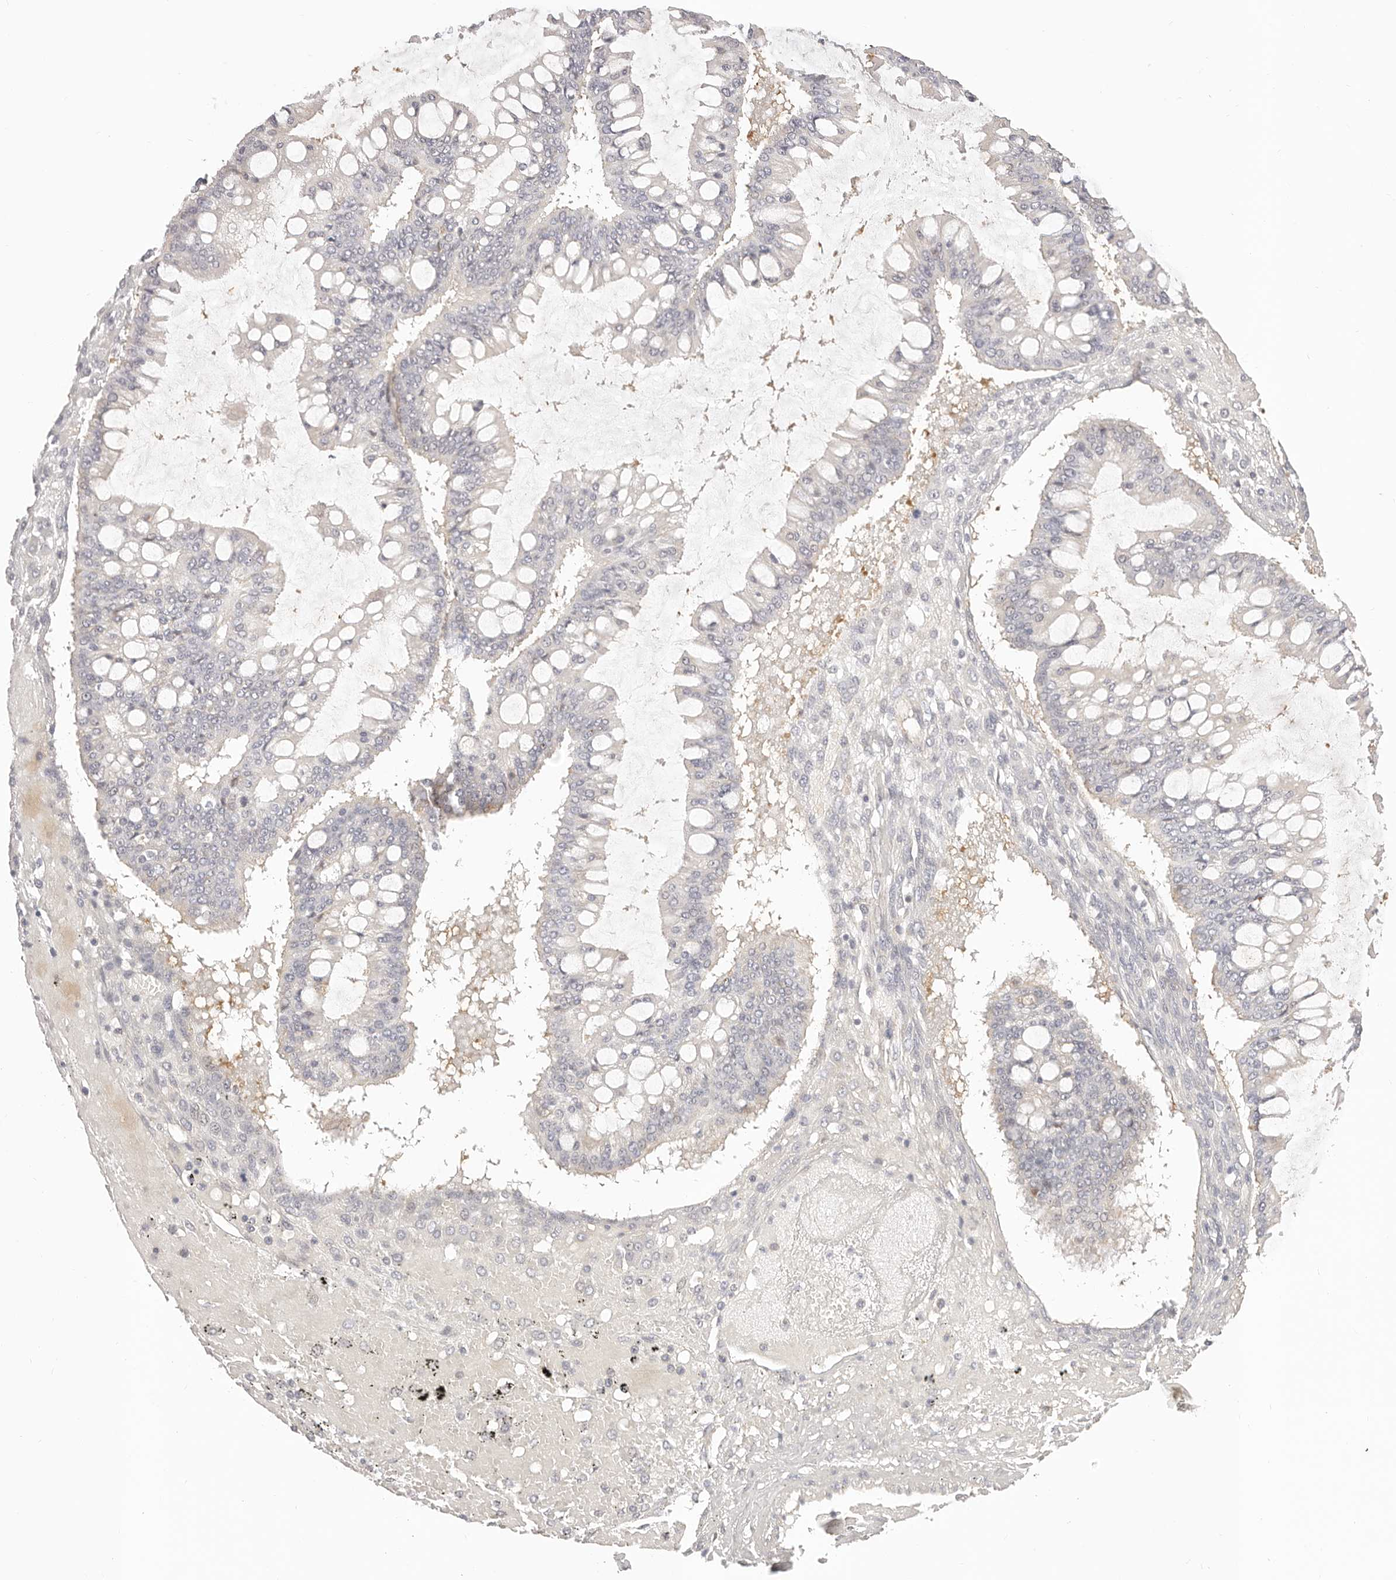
{"staining": {"intensity": "negative", "quantity": "none", "location": "none"}, "tissue": "ovarian cancer", "cell_type": "Tumor cells", "image_type": "cancer", "snomed": [{"axis": "morphology", "description": "Cystadenocarcinoma, mucinous, NOS"}, {"axis": "topography", "description": "Ovary"}], "caption": "High magnification brightfield microscopy of ovarian cancer (mucinous cystadenocarcinoma) stained with DAB (brown) and counterstained with hematoxylin (blue): tumor cells show no significant expression. (Stains: DAB immunohistochemistry with hematoxylin counter stain, Microscopy: brightfield microscopy at high magnification).", "gene": "DTNBP1", "patient": {"sex": "female", "age": 73}}